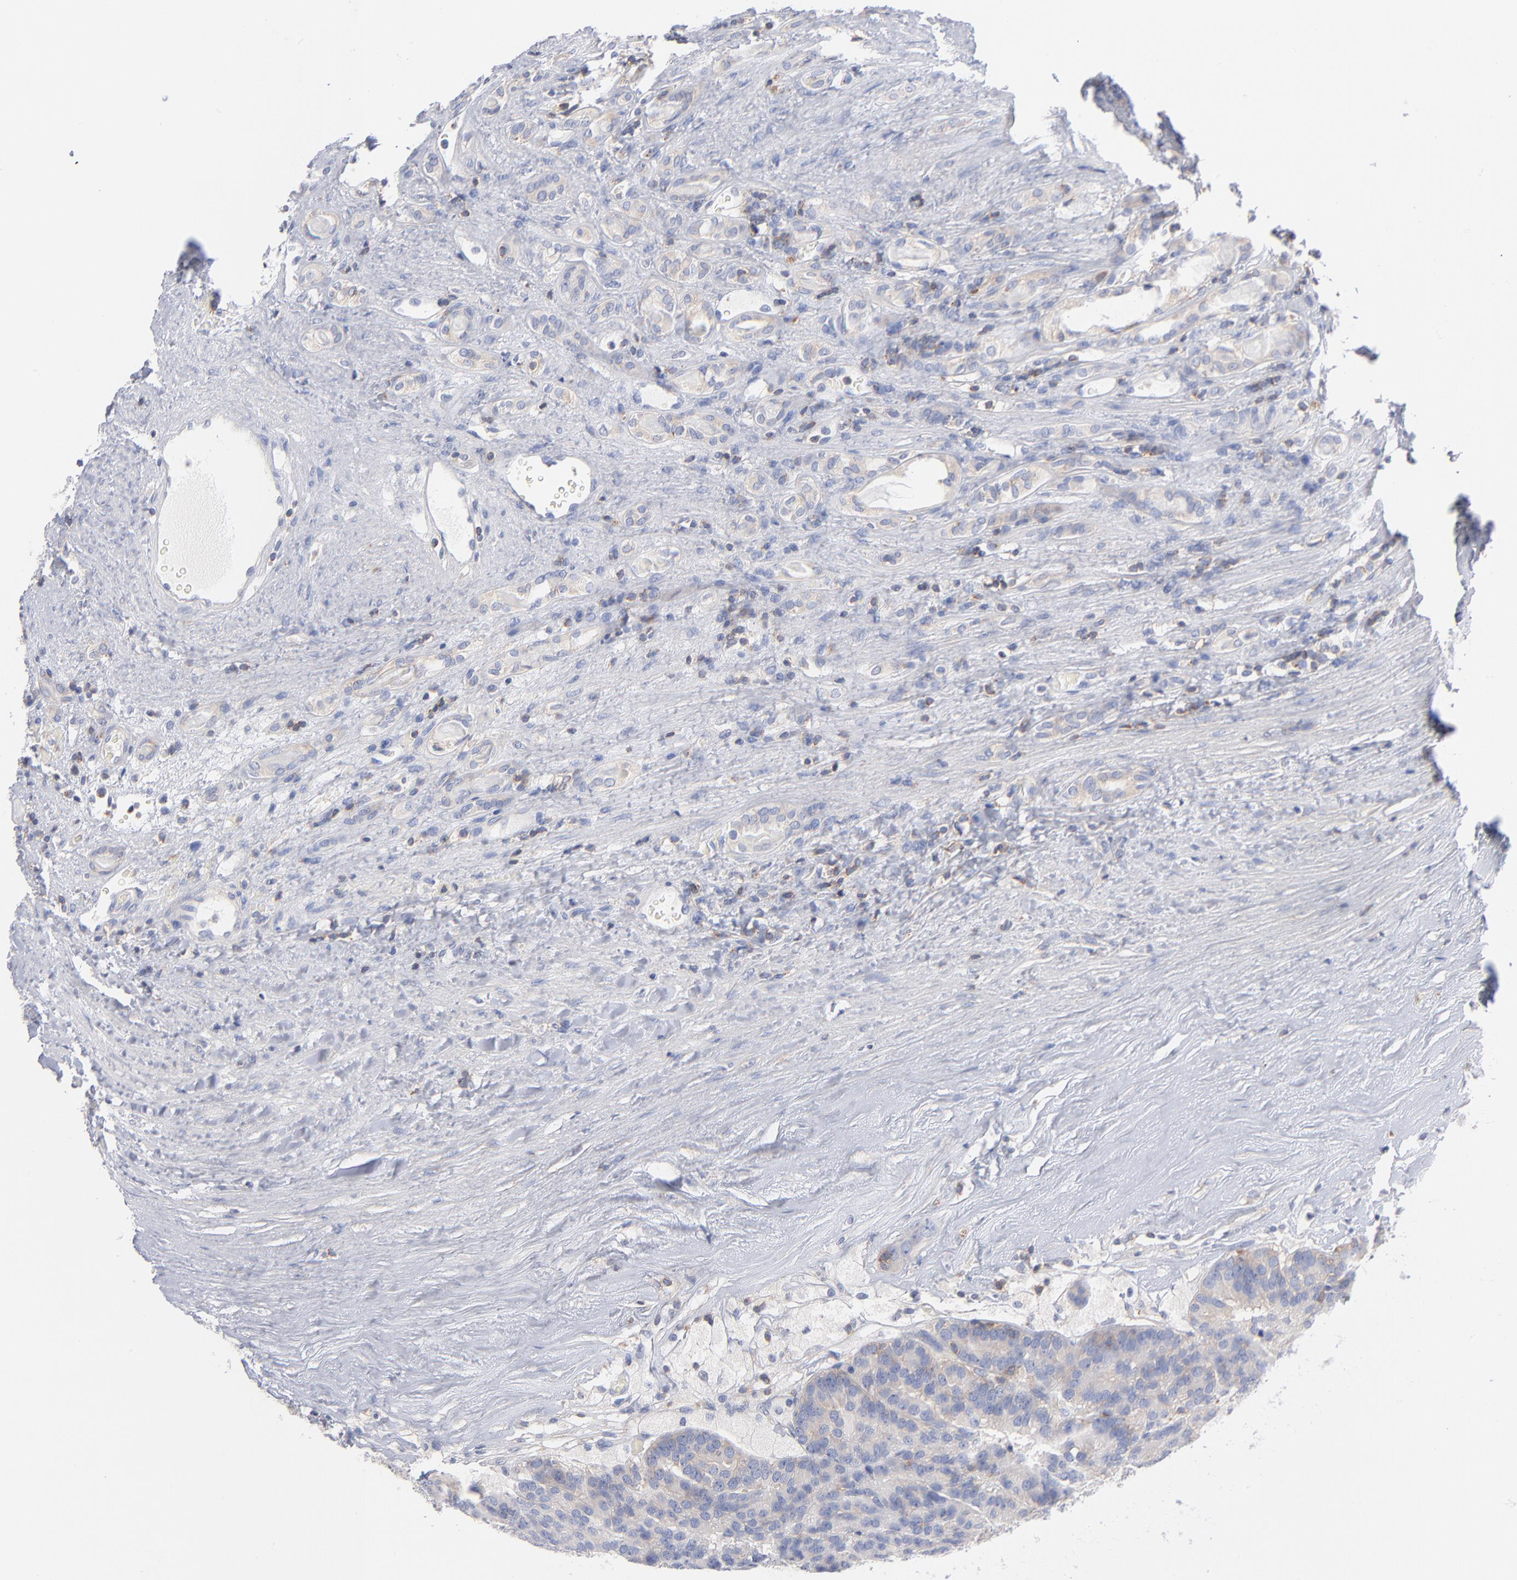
{"staining": {"intensity": "negative", "quantity": "none", "location": "none"}, "tissue": "renal cancer", "cell_type": "Tumor cells", "image_type": "cancer", "snomed": [{"axis": "morphology", "description": "Adenocarcinoma, NOS"}, {"axis": "topography", "description": "Kidney"}], "caption": "A photomicrograph of renal cancer stained for a protein shows no brown staining in tumor cells.", "gene": "SEPTIN6", "patient": {"sex": "male", "age": 46}}